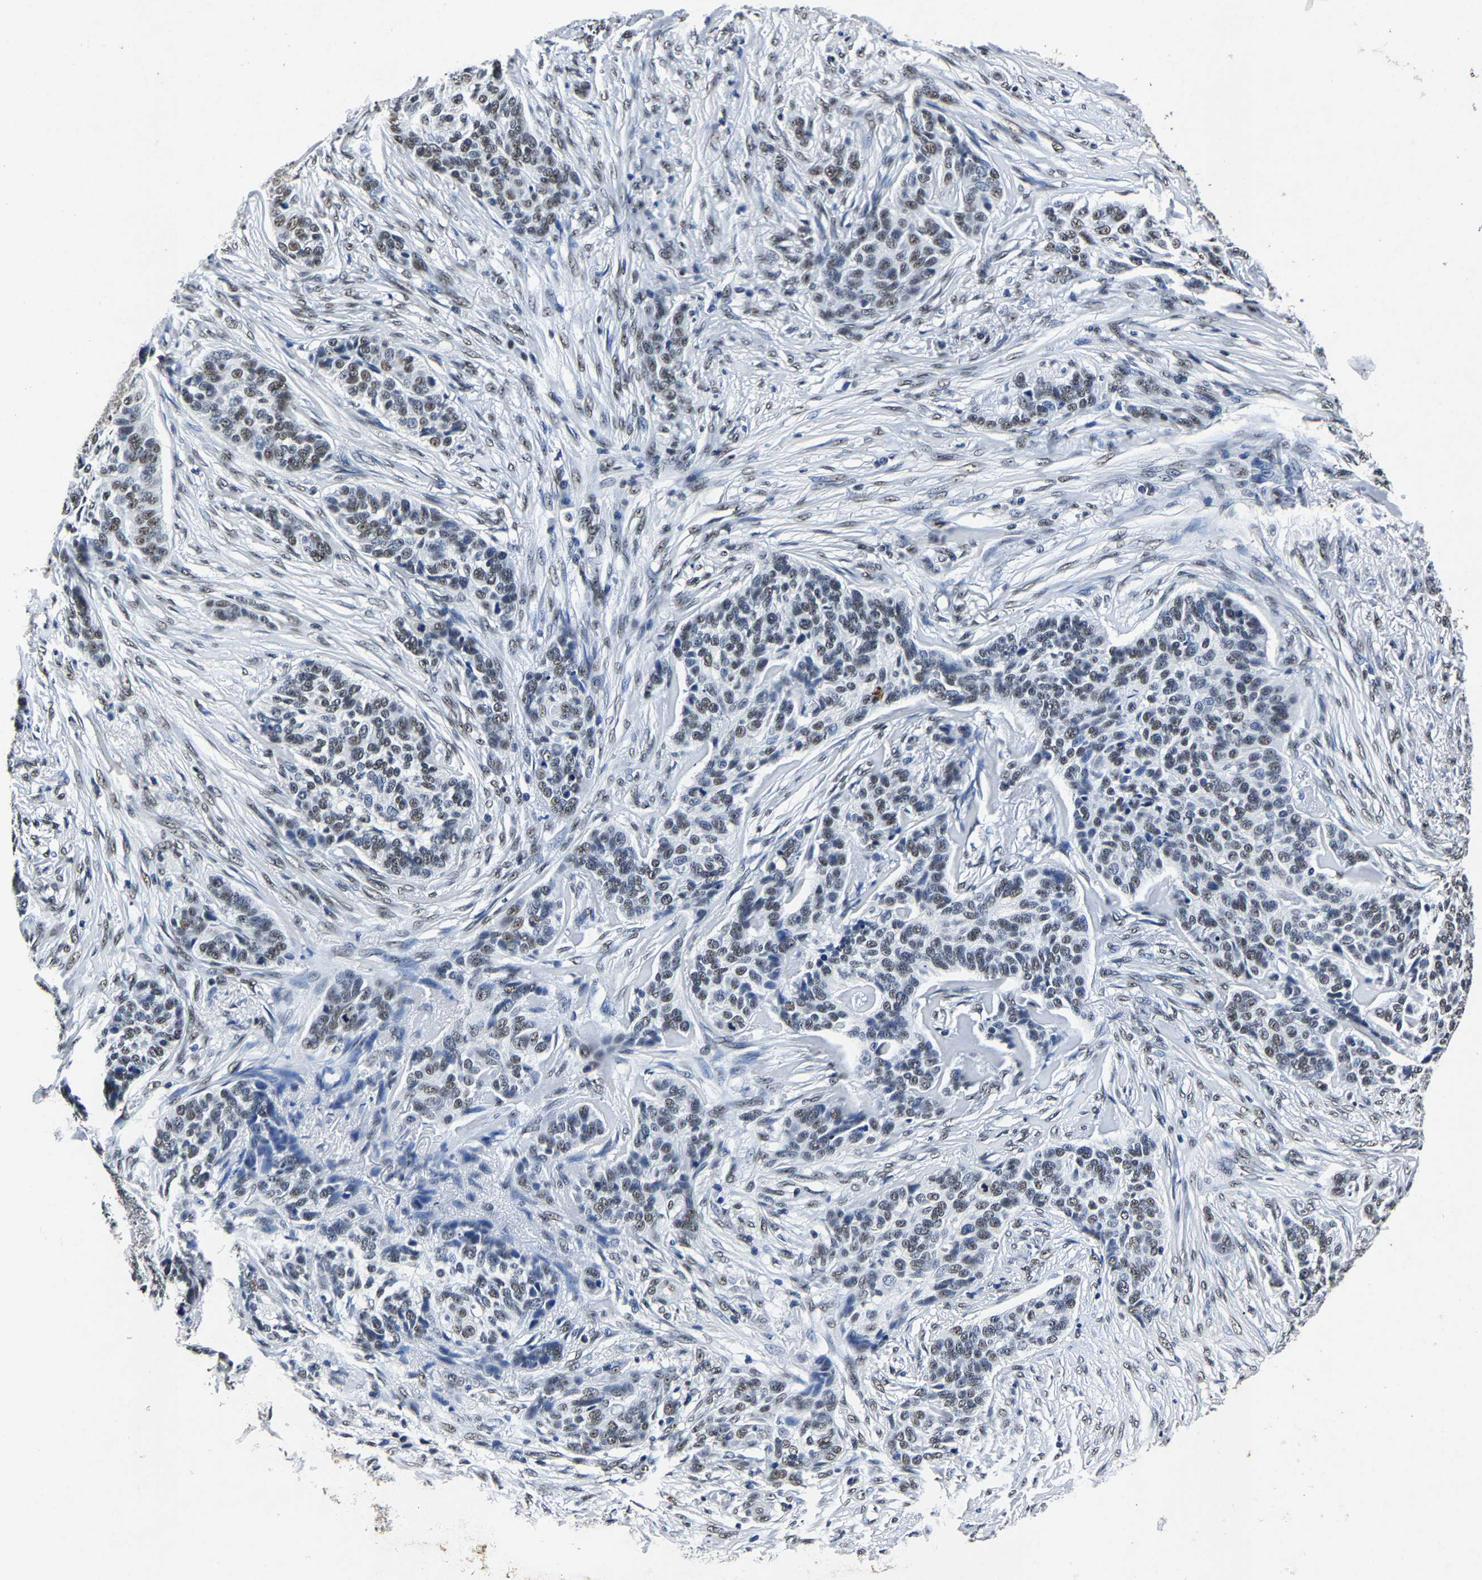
{"staining": {"intensity": "weak", "quantity": "25%-75%", "location": "nuclear"}, "tissue": "skin cancer", "cell_type": "Tumor cells", "image_type": "cancer", "snomed": [{"axis": "morphology", "description": "Basal cell carcinoma"}, {"axis": "topography", "description": "Skin"}], "caption": "Weak nuclear protein positivity is present in approximately 25%-75% of tumor cells in skin basal cell carcinoma.", "gene": "RBM45", "patient": {"sex": "male", "age": 85}}